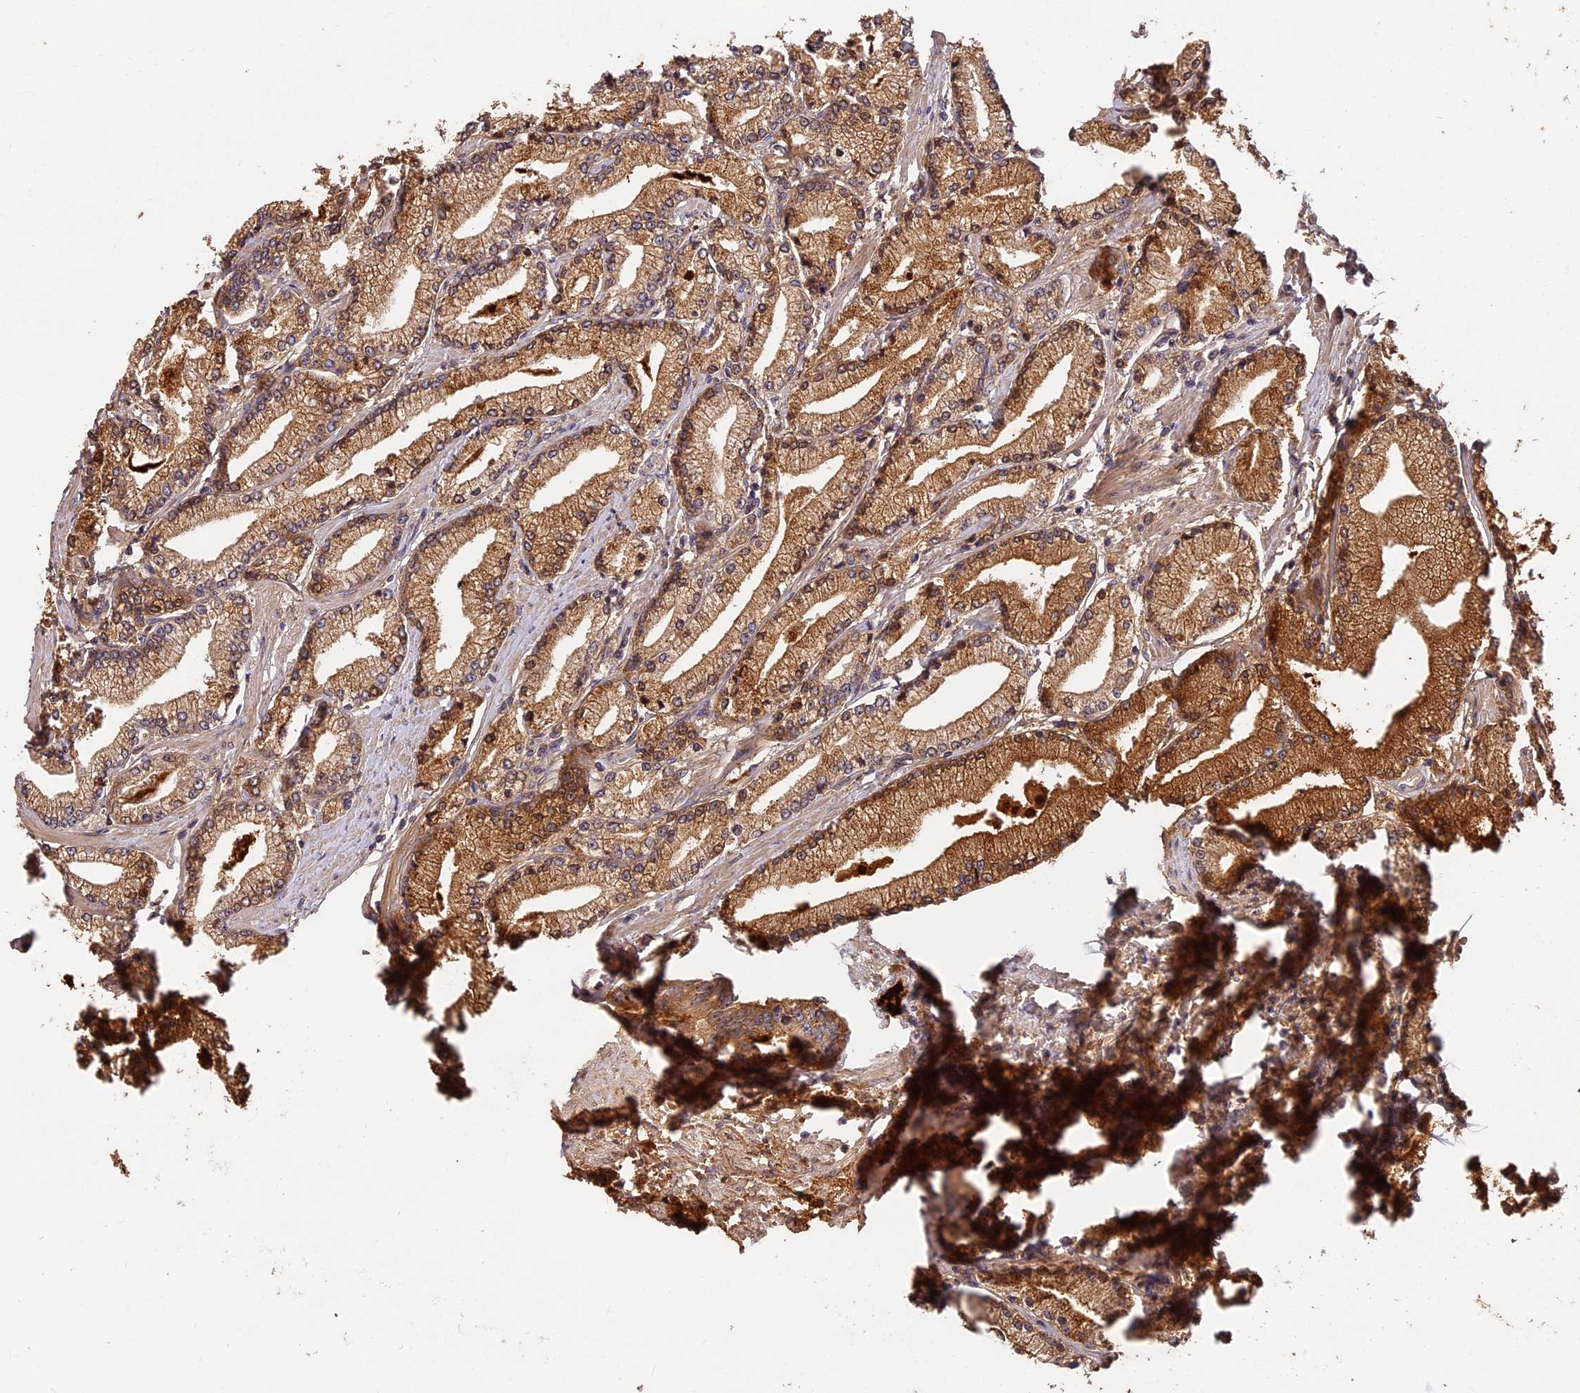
{"staining": {"intensity": "moderate", "quantity": ">75%", "location": "cytoplasmic/membranous"}, "tissue": "prostate cancer", "cell_type": "Tumor cells", "image_type": "cancer", "snomed": [{"axis": "morphology", "description": "Adenocarcinoma, High grade"}, {"axis": "topography", "description": "Prostate"}], "caption": "A brown stain shows moderate cytoplasmic/membranous staining of a protein in human prostate cancer (high-grade adenocarcinoma) tumor cells. (Stains: DAB in brown, nuclei in blue, Microscopy: brightfield microscopy at high magnification).", "gene": "ITIH1", "patient": {"sex": "male", "age": 67}}